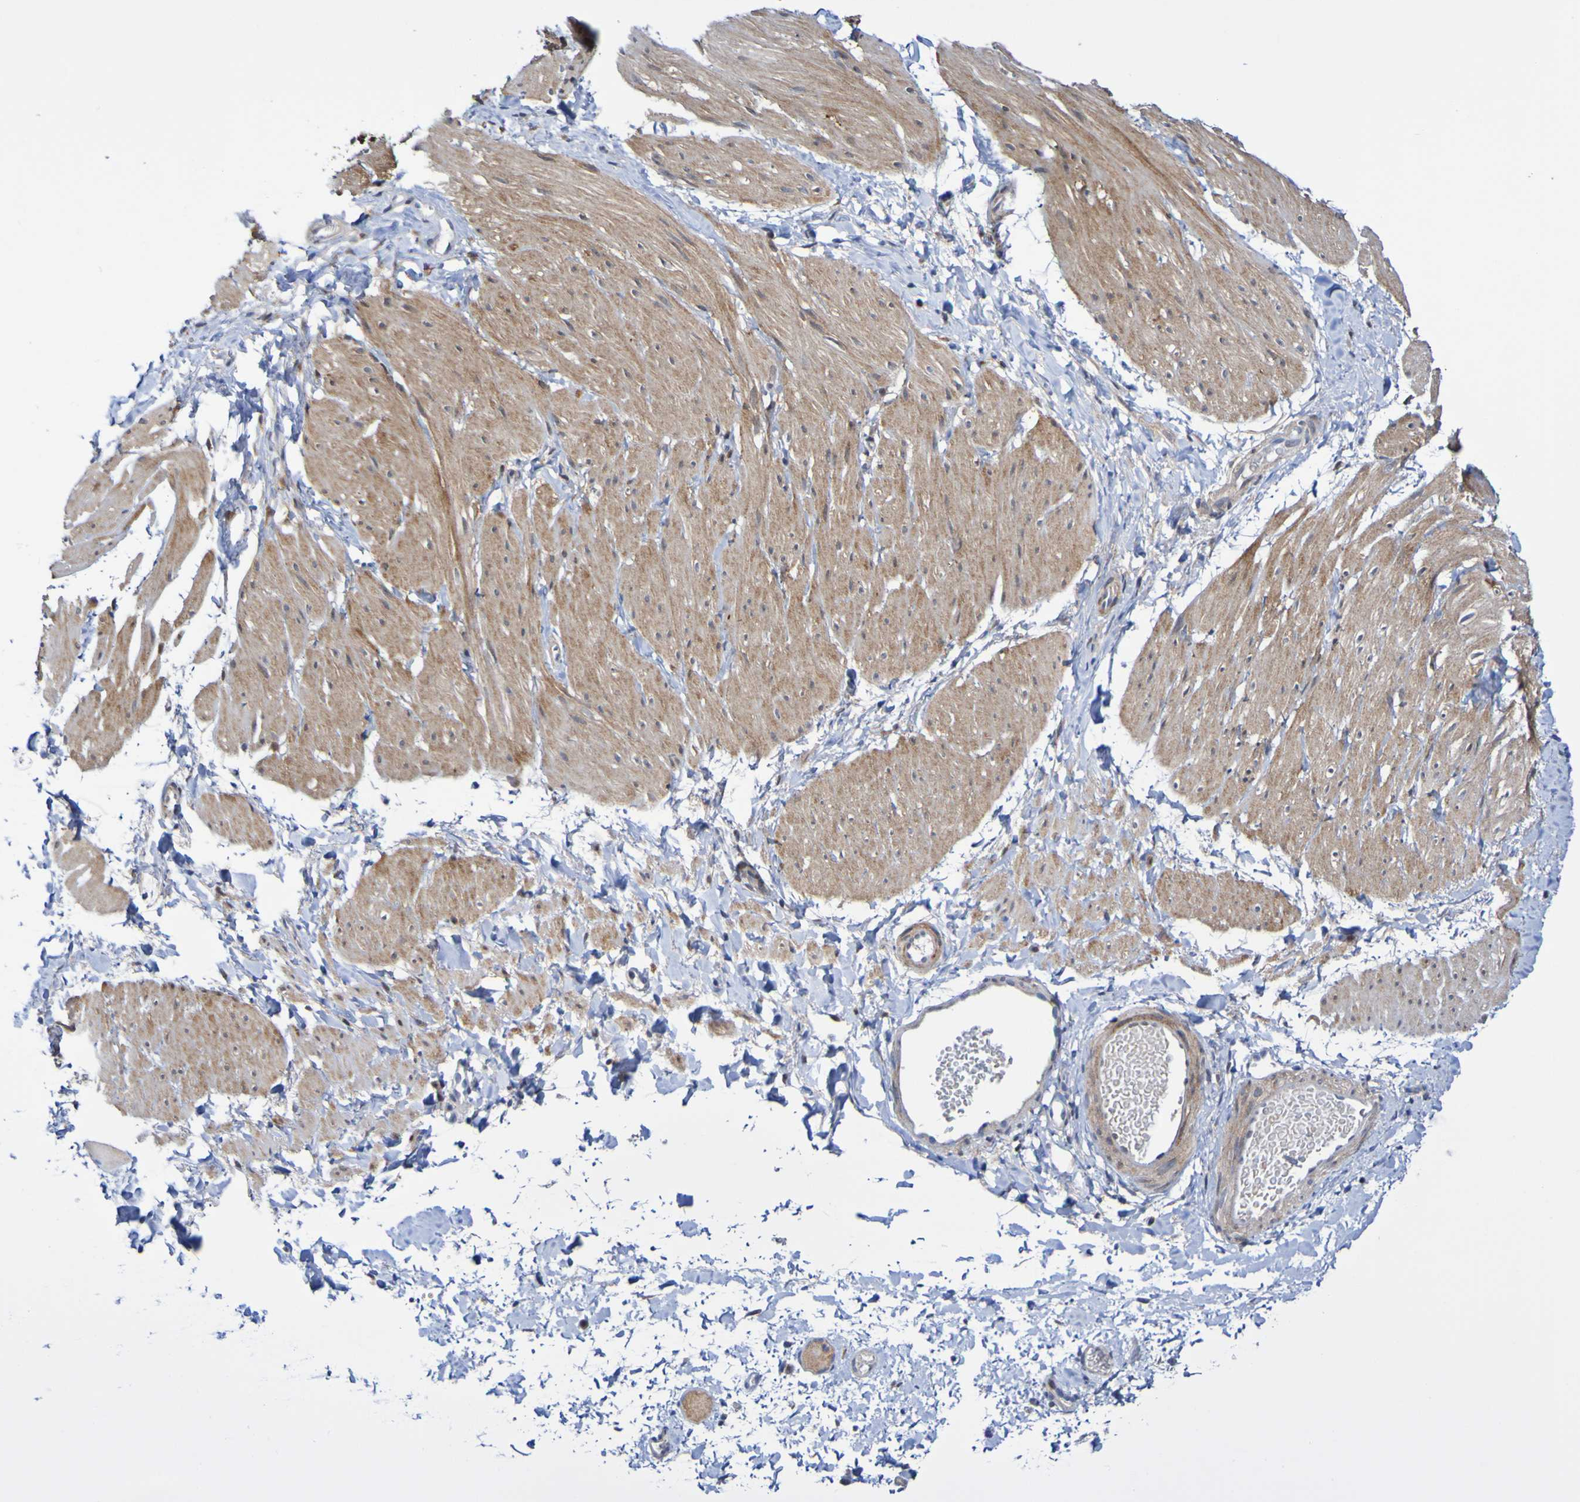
{"staining": {"intensity": "moderate", "quantity": ">75%", "location": "cytoplasmic/membranous"}, "tissue": "smooth muscle", "cell_type": "Smooth muscle cells", "image_type": "normal", "snomed": [{"axis": "morphology", "description": "Normal tissue, NOS"}, {"axis": "topography", "description": "Smooth muscle"}], "caption": "This image demonstrates unremarkable smooth muscle stained with IHC to label a protein in brown. The cytoplasmic/membranous of smooth muscle cells show moderate positivity for the protein. Nuclei are counter-stained blue.", "gene": "ATIC", "patient": {"sex": "male", "age": 16}}